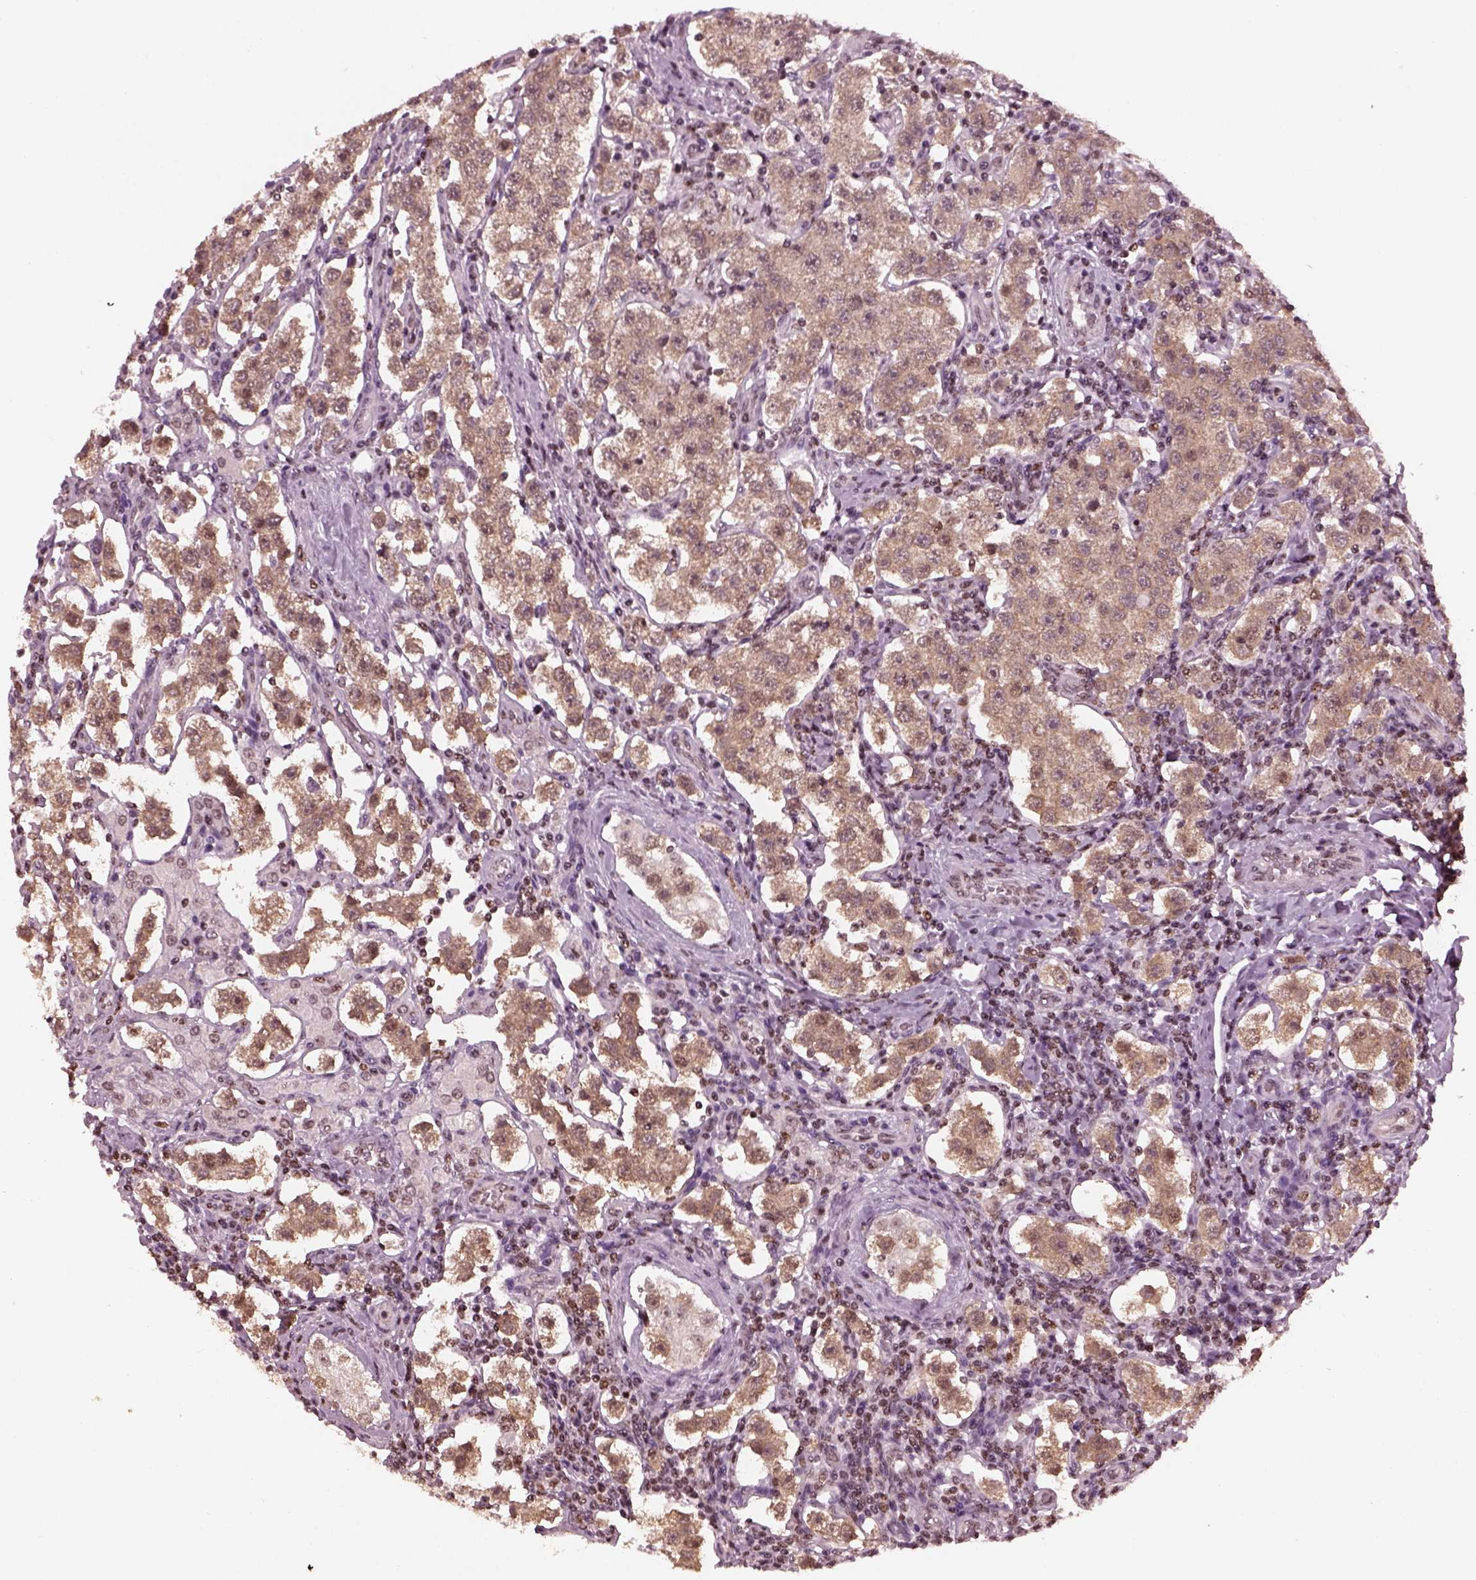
{"staining": {"intensity": "moderate", "quantity": ">75%", "location": "cytoplasmic/membranous"}, "tissue": "testis cancer", "cell_type": "Tumor cells", "image_type": "cancer", "snomed": [{"axis": "morphology", "description": "Seminoma, NOS"}, {"axis": "topography", "description": "Testis"}], "caption": "Approximately >75% of tumor cells in human seminoma (testis) exhibit moderate cytoplasmic/membranous protein positivity as visualized by brown immunohistochemical staining.", "gene": "RUVBL2", "patient": {"sex": "male", "age": 37}}